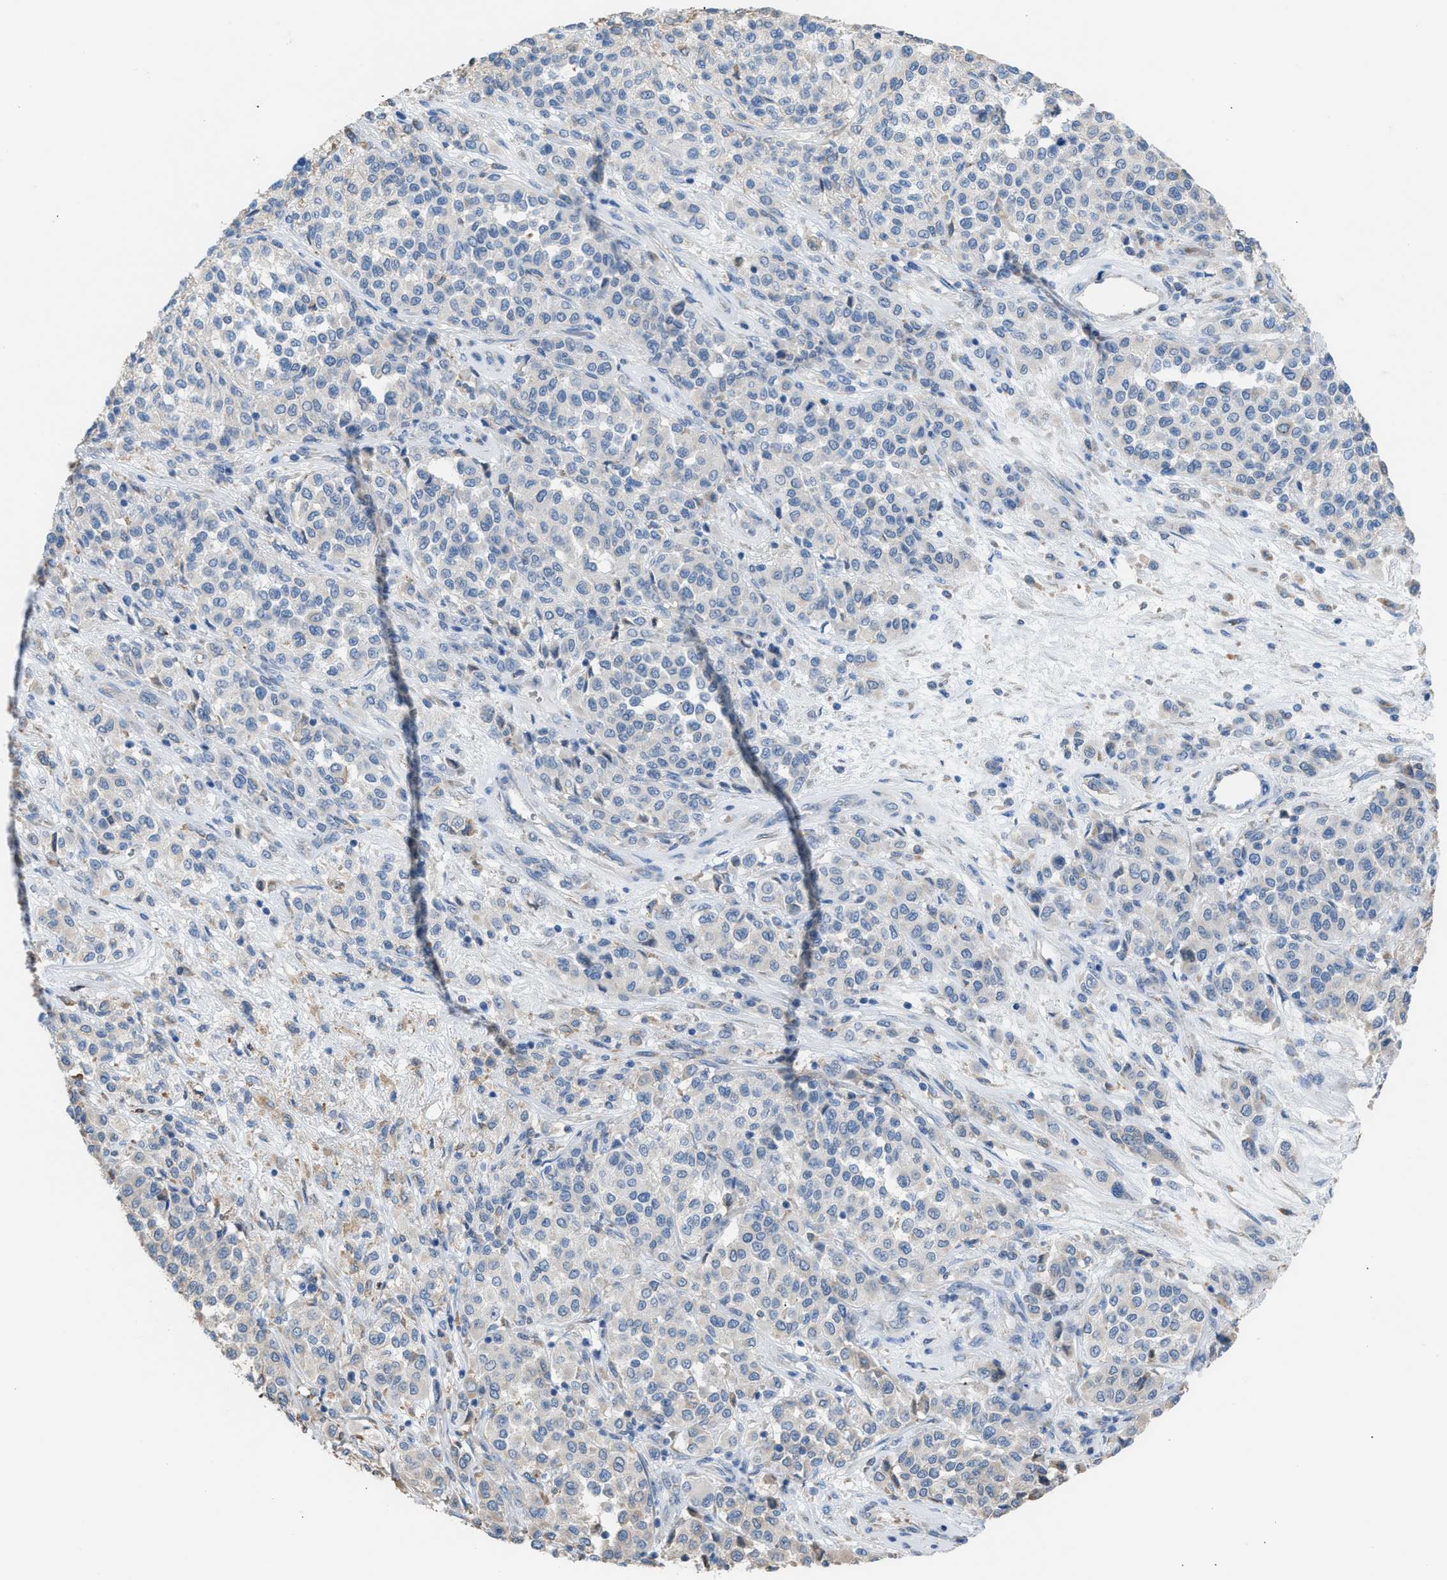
{"staining": {"intensity": "negative", "quantity": "none", "location": "none"}, "tissue": "melanoma", "cell_type": "Tumor cells", "image_type": "cancer", "snomed": [{"axis": "morphology", "description": "Malignant melanoma, Metastatic site"}, {"axis": "topography", "description": "Pancreas"}], "caption": "Histopathology image shows no significant protein positivity in tumor cells of malignant melanoma (metastatic site). (IHC, brightfield microscopy, high magnification).", "gene": "CA3", "patient": {"sex": "female", "age": 30}}